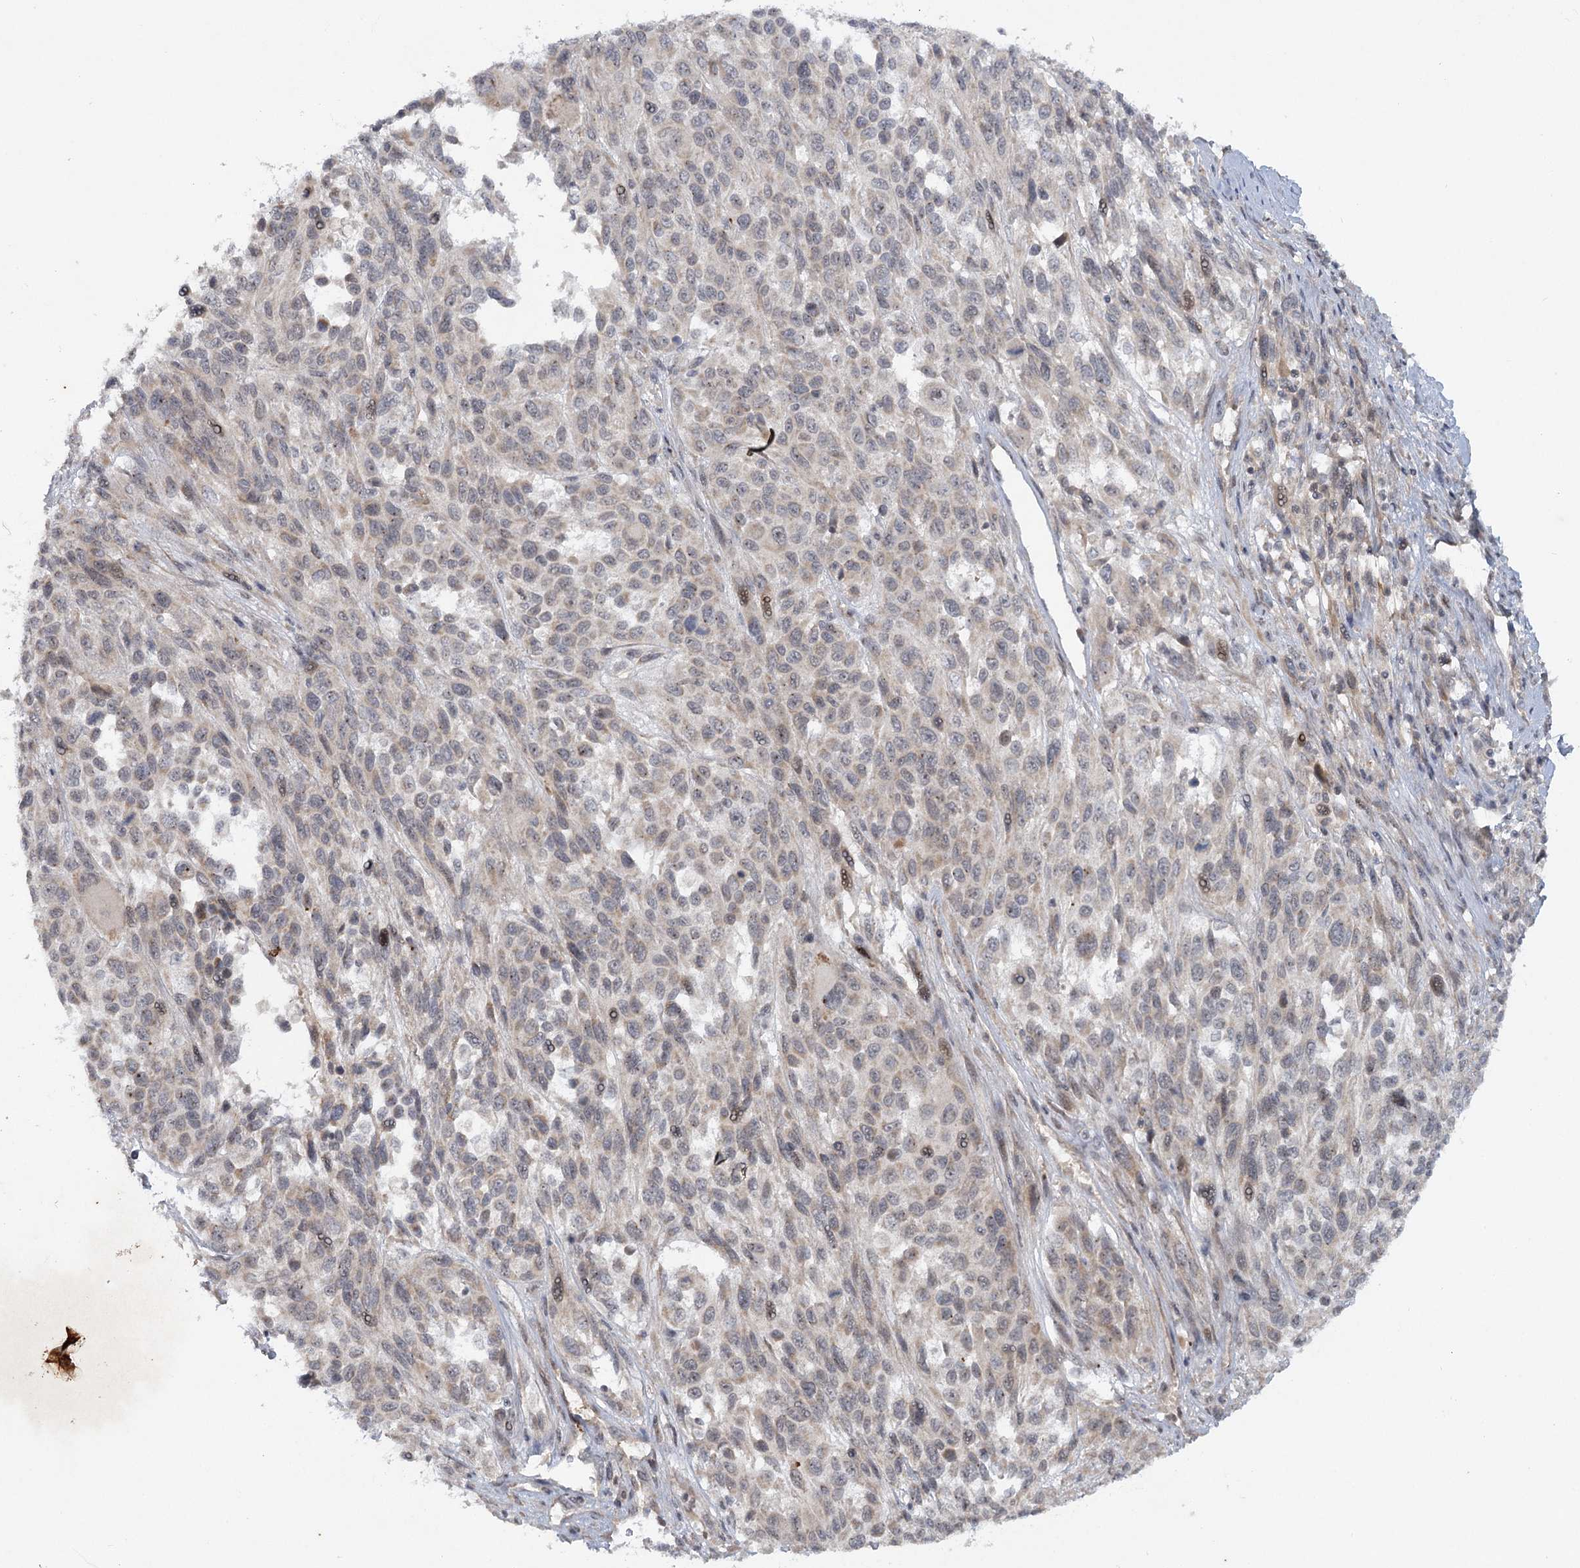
{"staining": {"intensity": "negative", "quantity": "none", "location": "none"}, "tissue": "melanoma", "cell_type": "Tumor cells", "image_type": "cancer", "snomed": [{"axis": "morphology", "description": "Malignant melanoma, Metastatic site"}, {"axis": "topography", "description": "Lymph node"}], "caption": "Protein analysis of malignant melanoma (metastatic site) demonstrates no significant expression in tumor cells.", "gene": "SH2D3A", "patient": {"sex": "male", "age": 61}}